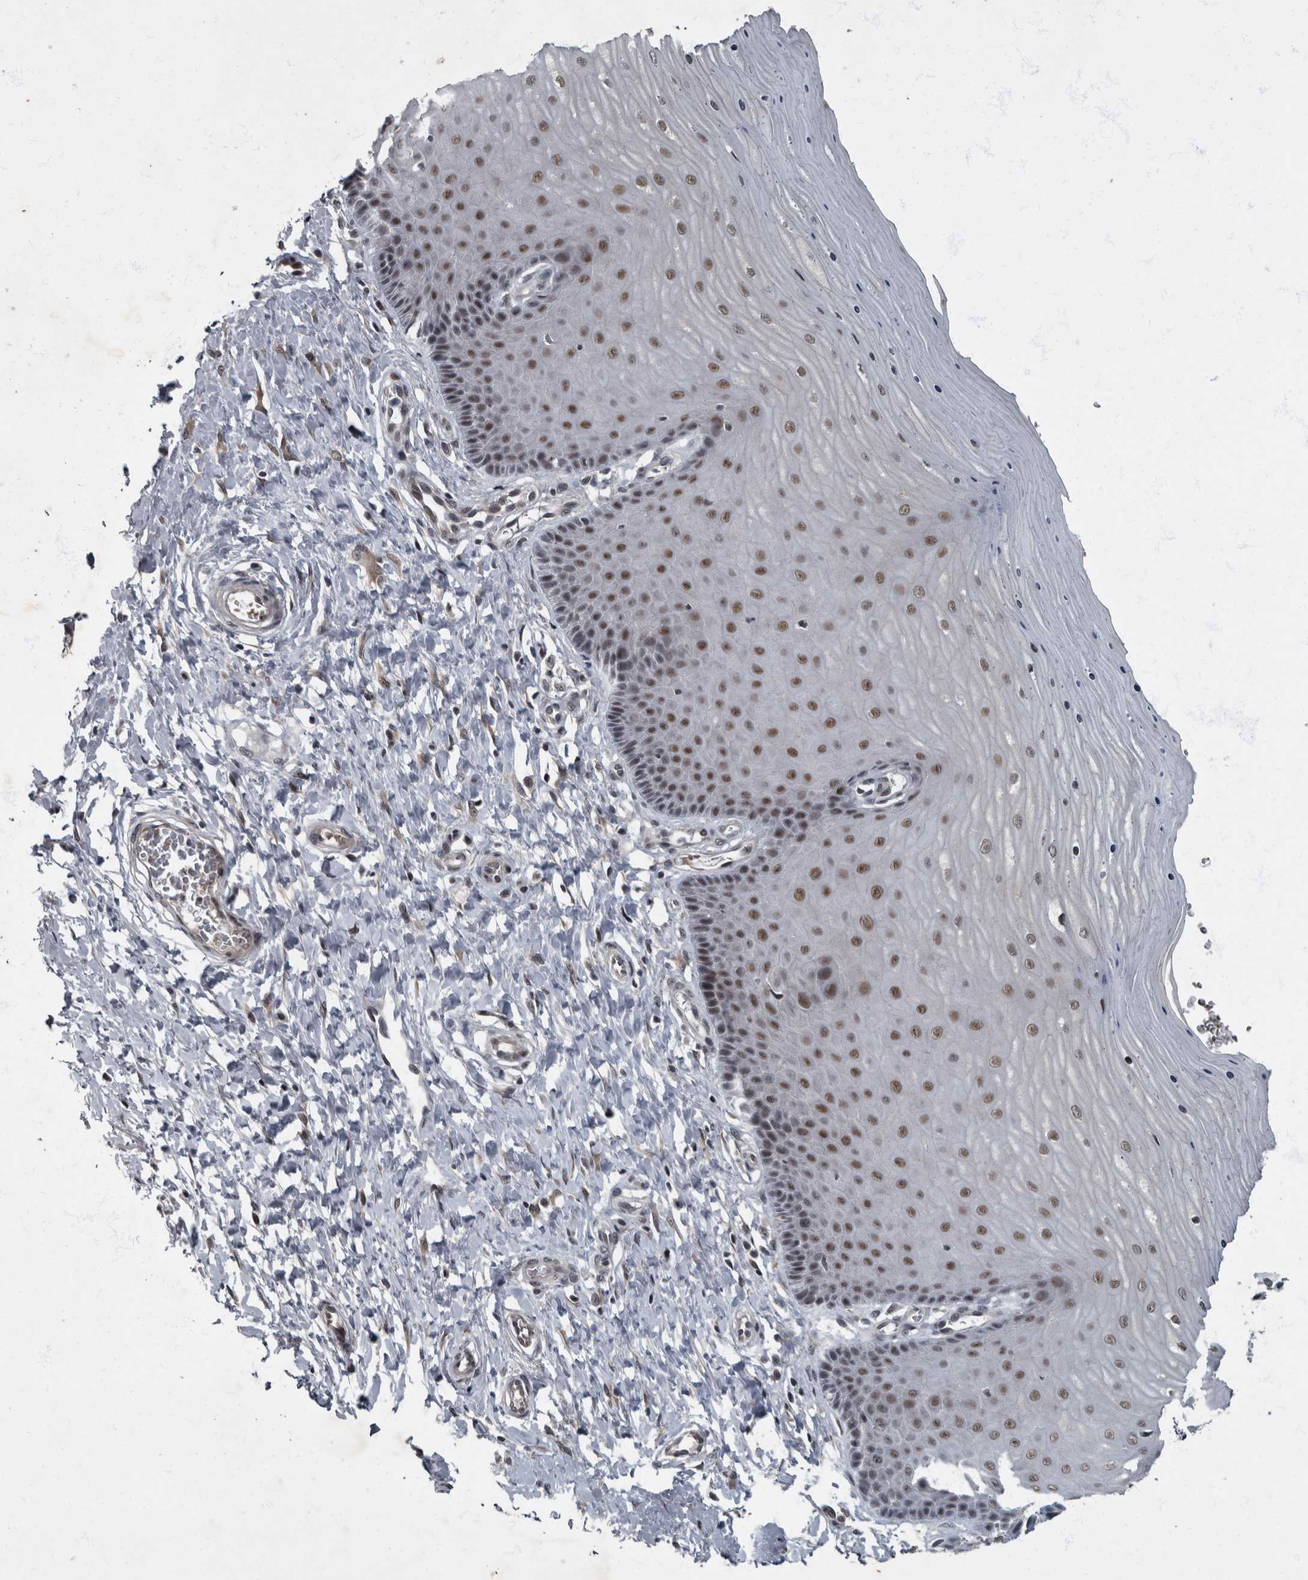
{"staining": {"intensity": "strong", "quantity": ">75%", "location": "nuclear"}, "tissue": "cervix", "cell_type": "Glandular cells", "image_type": "normal", "snomed": [{"axis": "morphology", "description": "Normal tissue, NOS"}, {"axis": "topography", "description": "Cervix"}], "caption": "The image shows immunohistochemical staining of benign cervix. There is strong nuclear positivity is seen in about >75% of glandular cells.", "gene": "WDR33", "patient": {"sex": "female", "age": 55}}